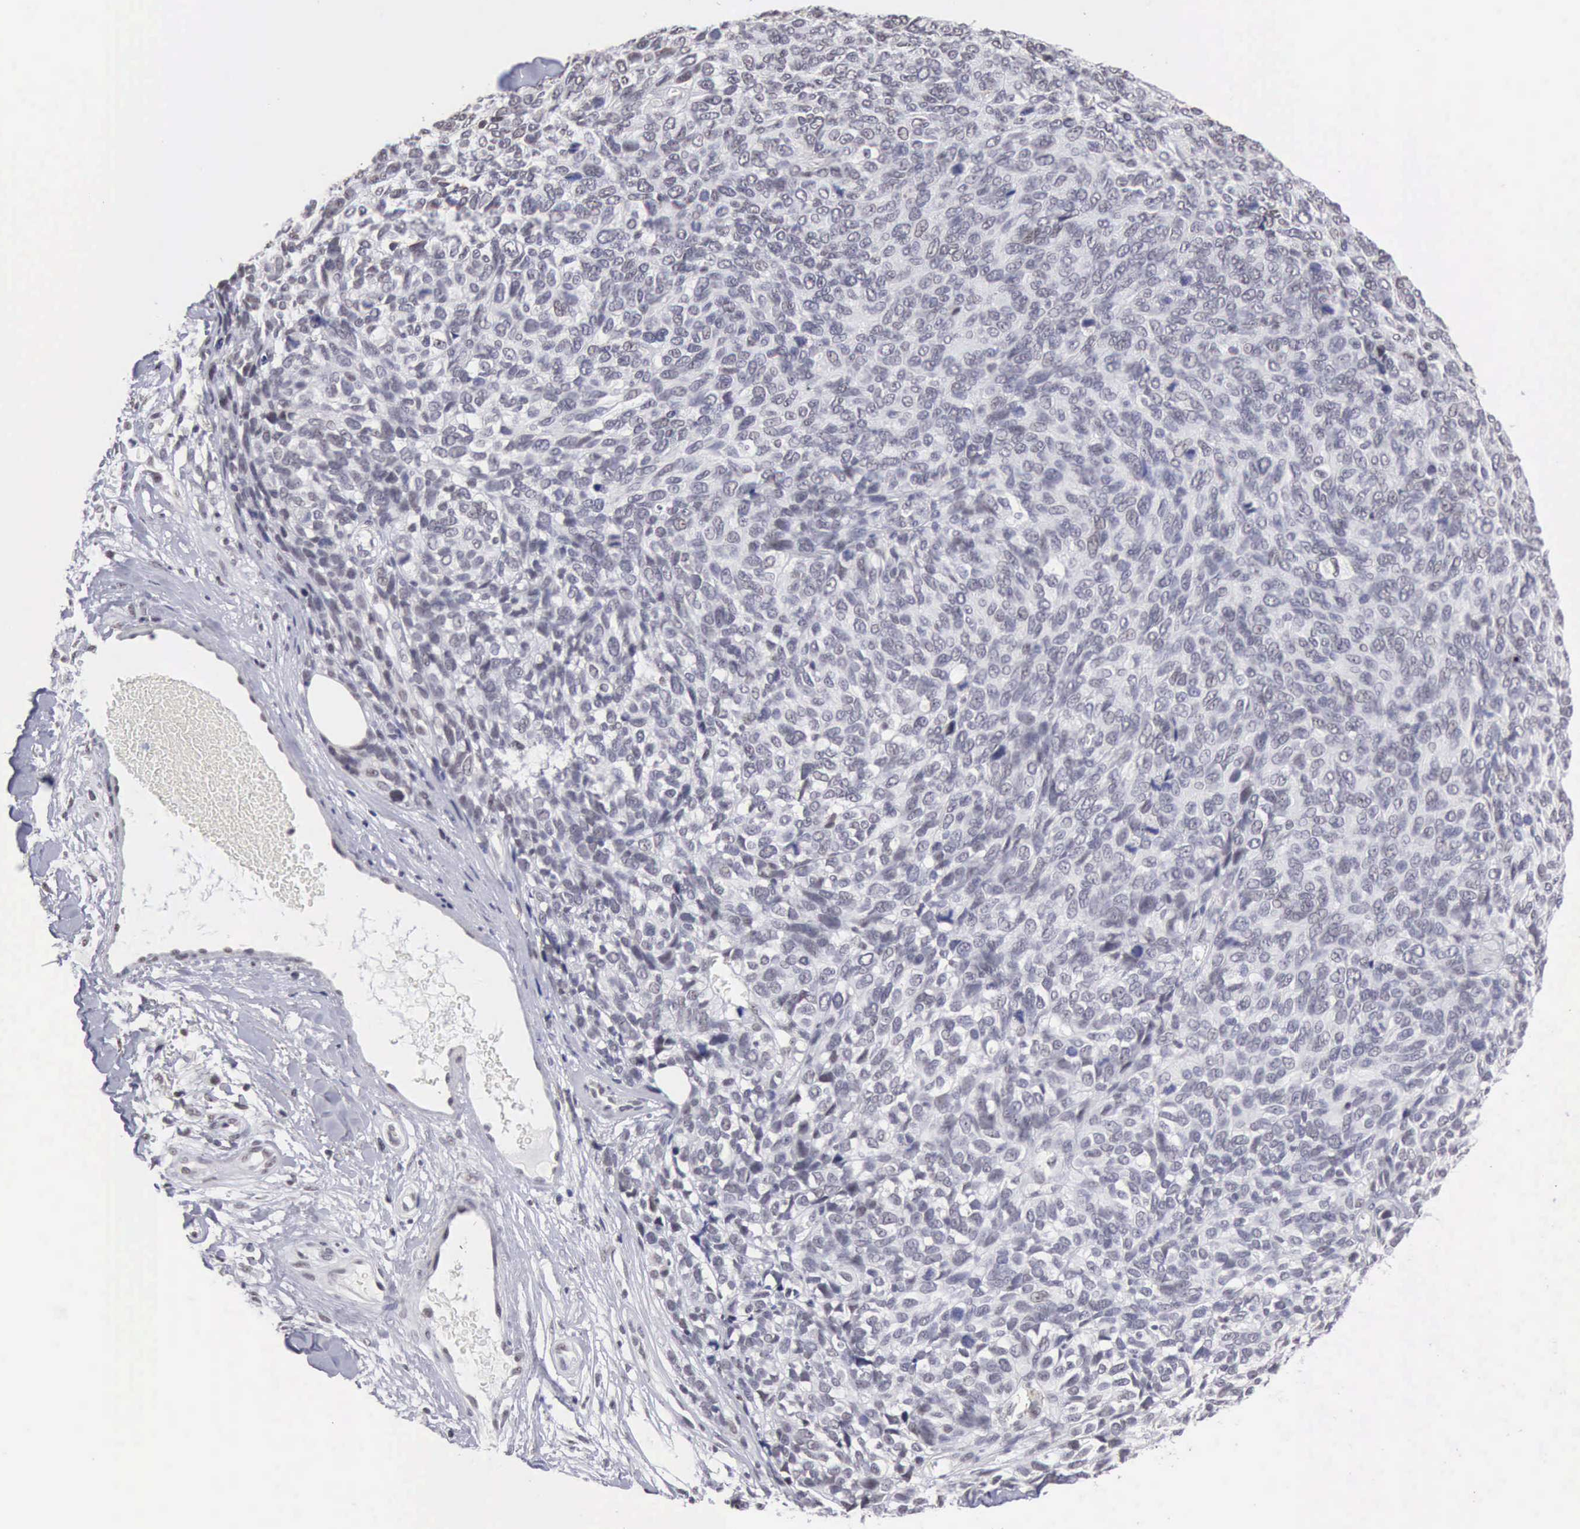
{"staining": {"intensity": "negative", "quantity": "none", "location": "none"}, "tissue": "melanoma", "cell_type": "Tumor cells", "image_type": "cancer", "snomed": [{"axis": "morphology", "description": "Malignant melanoma, NOS"}, {"axis": "topography", "description": "Skin"}], "caption": "The photomicrograph reveals no staining of tumor cells in malignant melanoma. (DAB (3,3'-diaminobenzidine) immunohistochemistry (IHC) with hematoxylin counter stain).", "gene": "TAF1", "patient": {"sex": "female", "age": 85}}